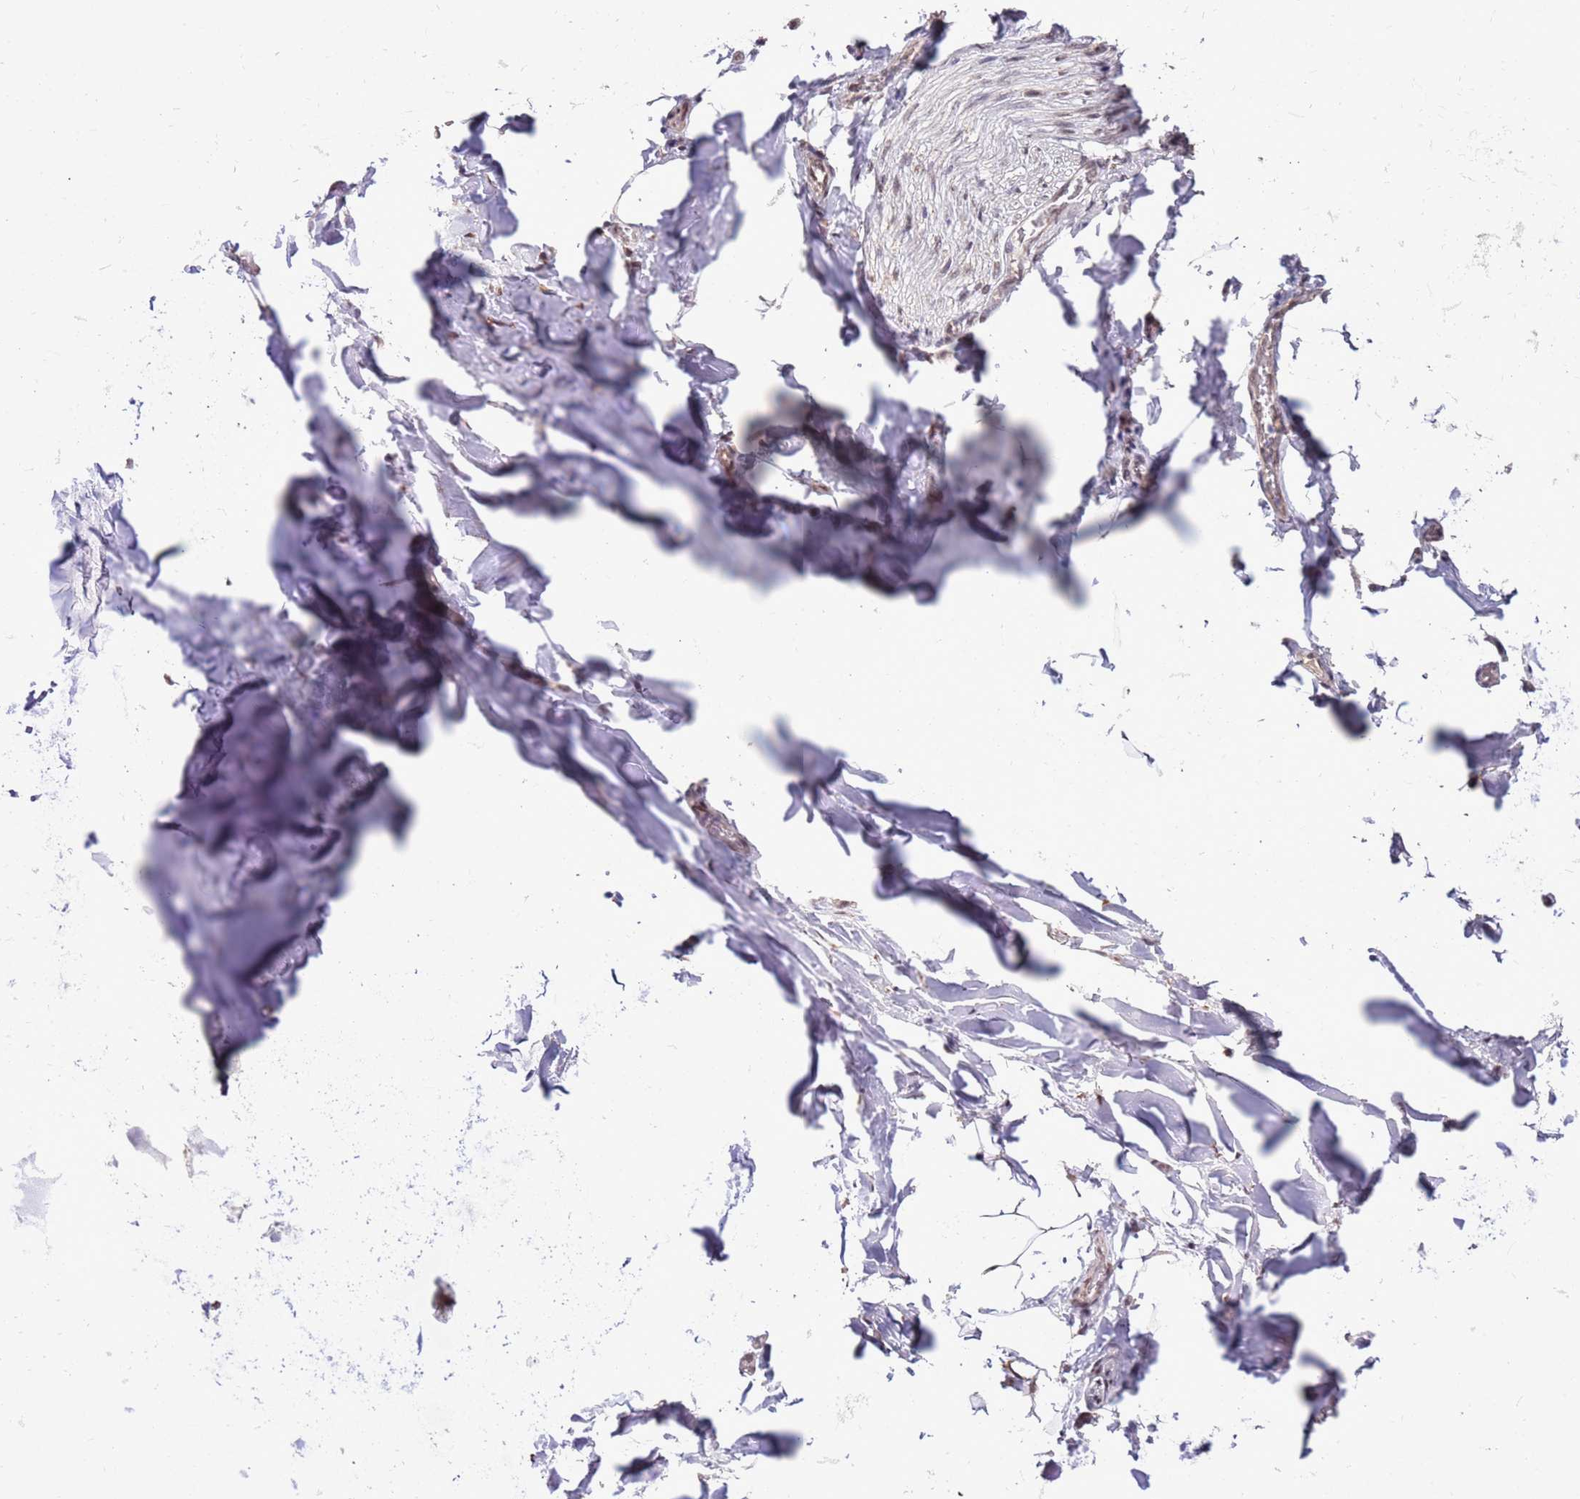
{"staining": {"intensity": "negative", "quantity": "none", "location": "none"}, "tissue": "adipose tissue", "cell_type": "Adipocytes", "image_type": "normal", "snomed": [{"axis": "morphology", "description": "Normal tissue, NOS"}, {"axis": "topography", "description": "Lymph node"}, {"axis": "topography", "description": "Cartilage tissue"}, {"axis": "topography", "description": "Bronchus"}], "caption": "This is an IHC micrograph of benign adipose tissue. There is no expression in adipocytes.", "gene": "AKAP8L", "patient": {"sex": "male", "age": 63}}